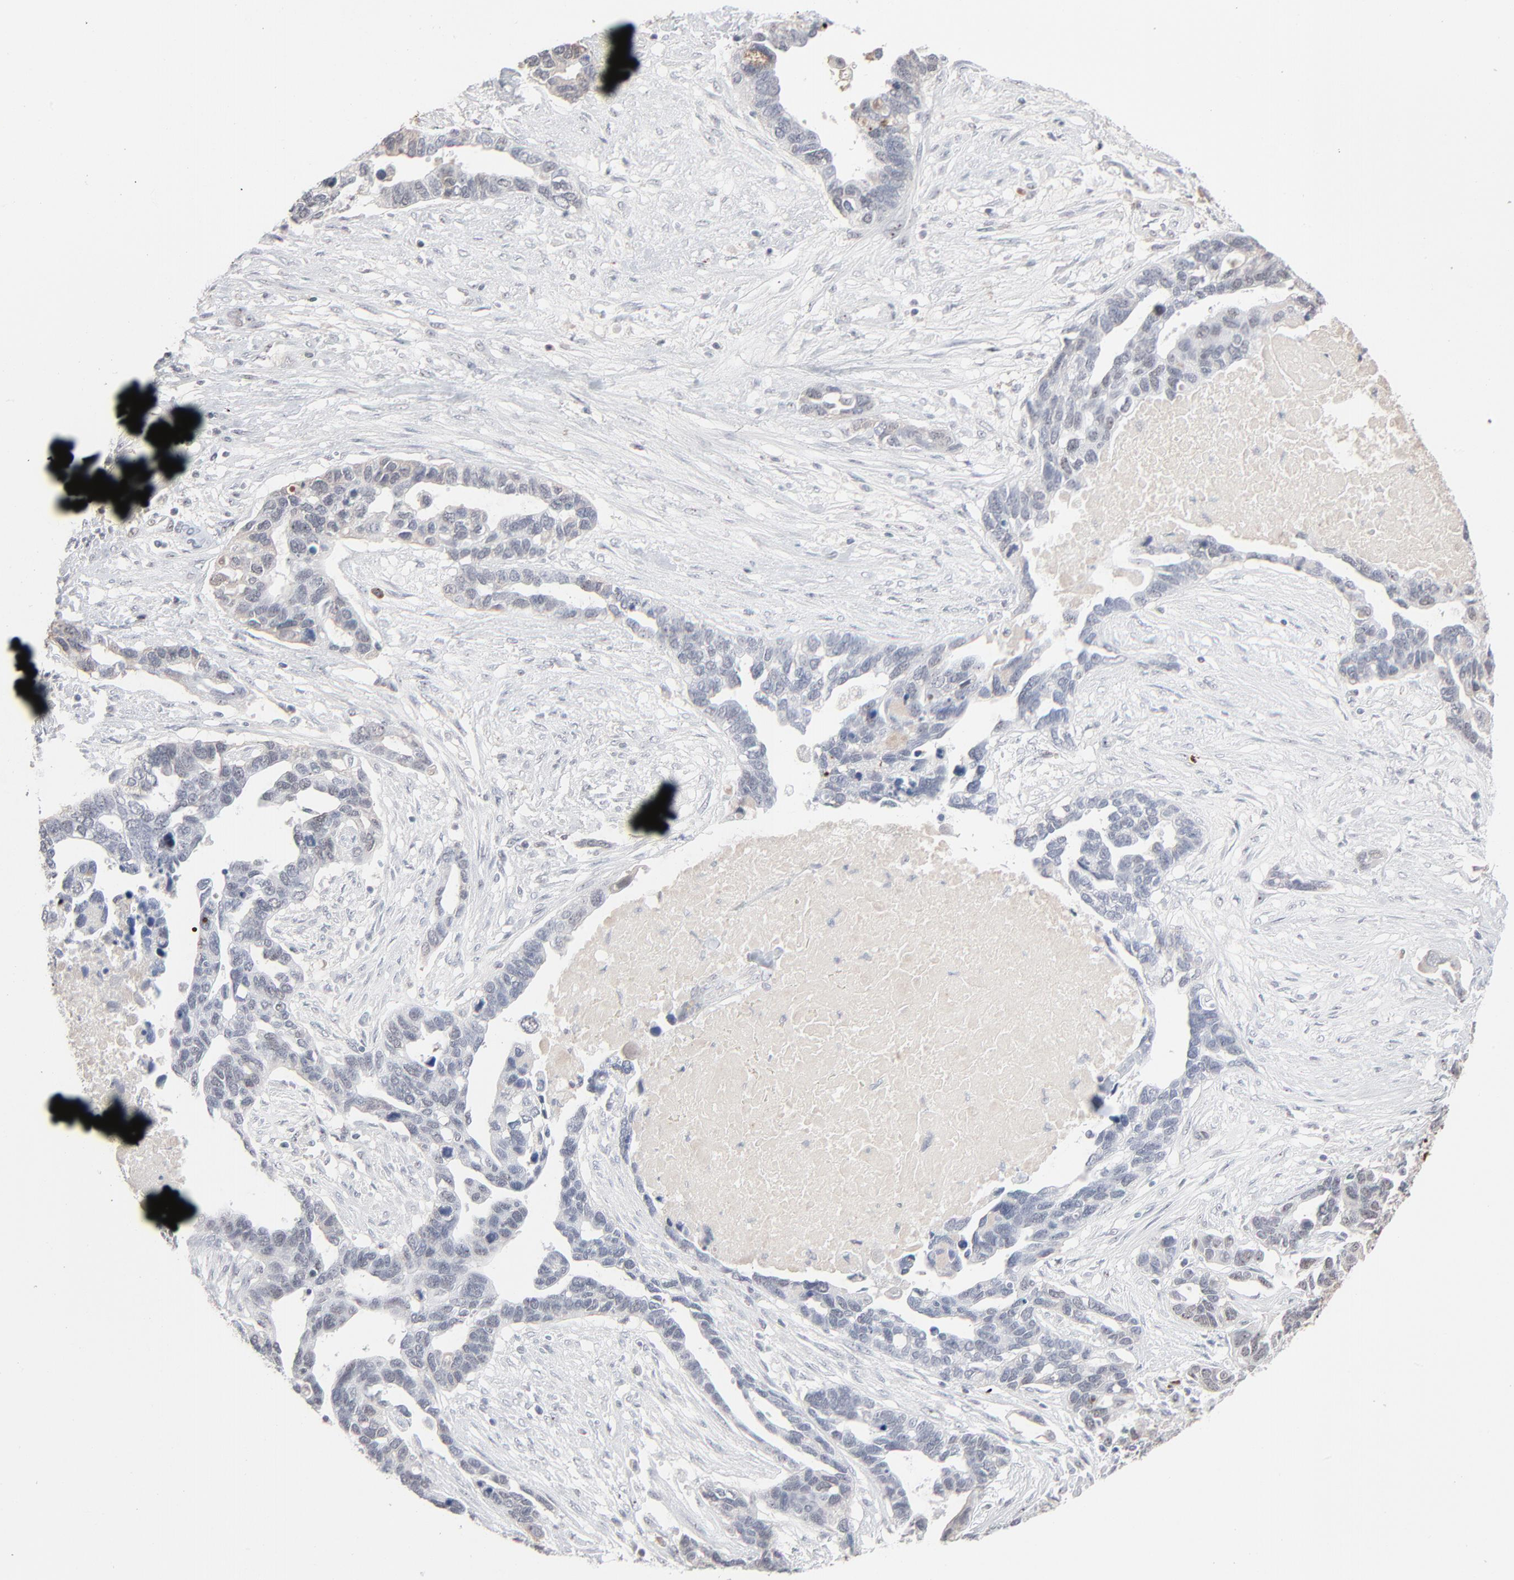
{"staining": {"intensity": "negative", "quantity": "none", "location": "none"}, "tissue": "ovarian cancer", "cell_type": "Tumor cells", "image_type": "cancer", "snomed": [{"axis": "morphology", "description": "Cystadenocarcinoma, serous, NOS"}, {"axis": "topography", "description": "Ovary"}], "caption": "Tumor cells are negative for protein expression in human ovarian cancer.", "gene": "MPHOSPH6", "patient": {"sex": "female", "age": 54}}